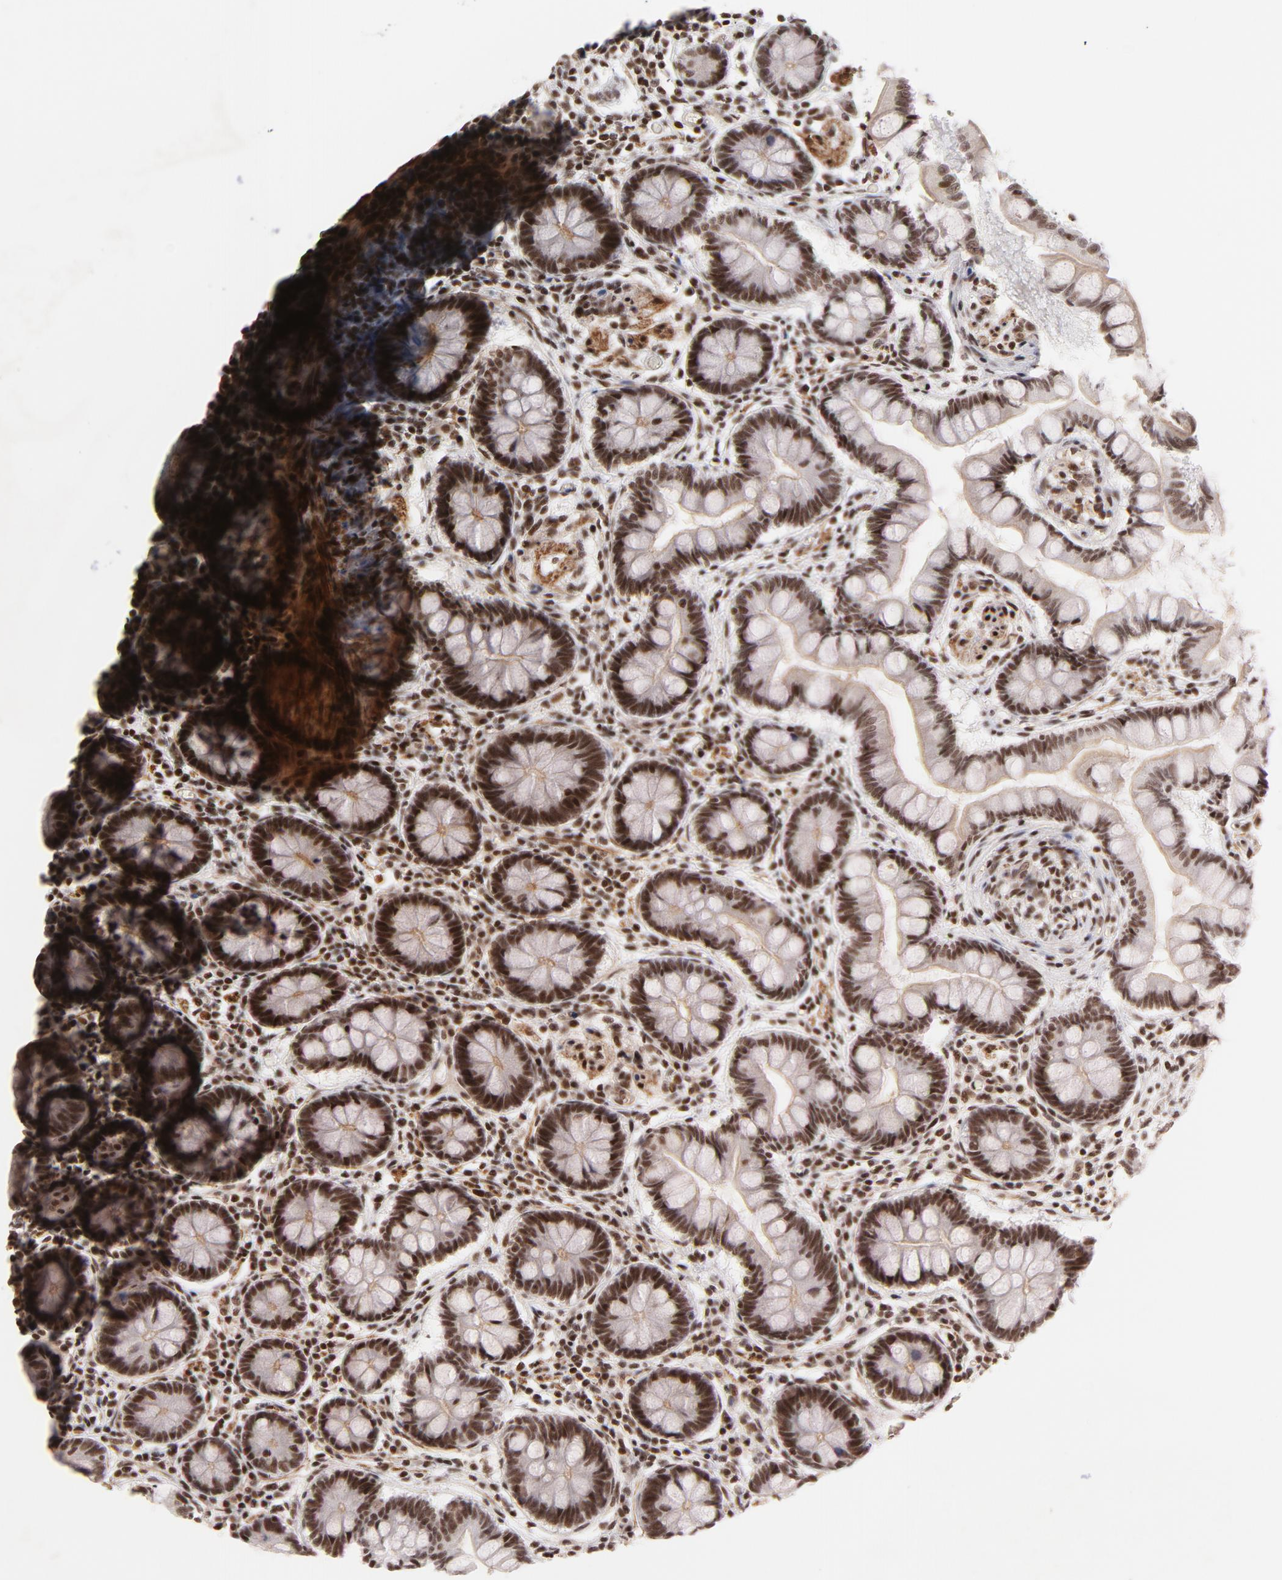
{"staining": {"intensity": "strong", "quantity": ">75%", "location": "cytoplasmic/membranous,nuclear"}, "tissue": "small intestine", "cell_type": "Glandular cells", "image_type": "normal", "snomed": [{"axis": "morphology", "description": "Normal tissue, NOS"}, {"axis": "topography", "description": "Small intestine"}], "caption": "Immunohistochemical staining of normal small intestine demonstrates high levels of strong cytoplasmic/membranous,nuclear staining in approximately >75% of glandular cells. The staining is performed using DAB brown chromogen to label protein expression. The nuclei are counter-stained blue using hematoxylin.", "gene": "CTCF", "patient": {"sex": "male", "age": 41}}